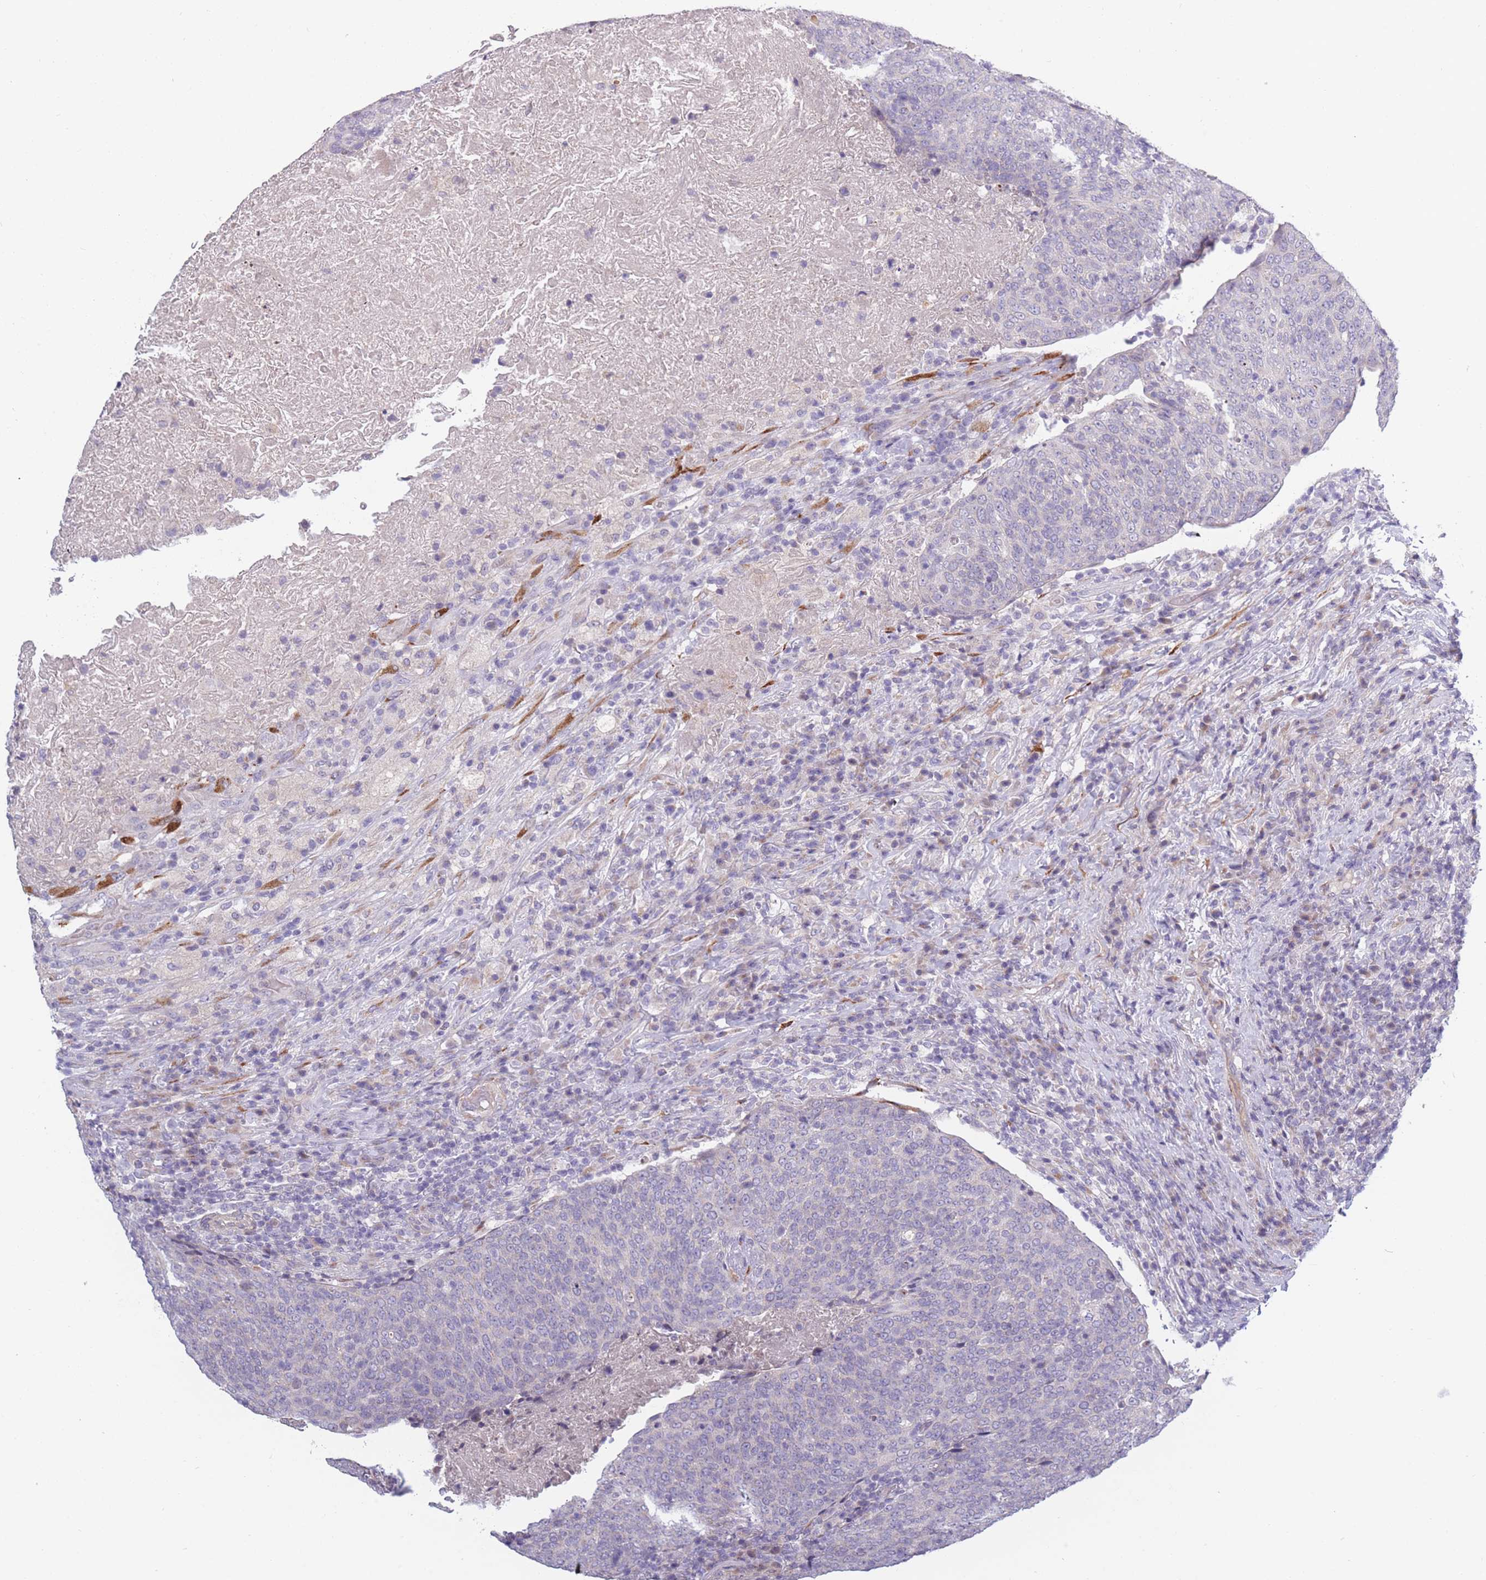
{"staining": {"intensity": "negative", "quantity": "none", "location": "none"}, "tissue": "head and neck cancer", "cell_type": "Tumor cells", "image_type": "cancer", "snomed": [{"axis": "morphology", "description": "Squamous cell carcinoma, NOS"}, {"axis": "morphology", "description": "Squamous cell carcinoma, metastatic, NOS"}, {"axis": "topography", "description": "Lymph node"}, {"axis": "topography", "description": "Head-Neck"}], "caption": "This is a photomicrograph of immunohistochemistry (IHC) staining of head and neck cancer (metastatic squamous cell carcinoma), which shows no expression in tumor cells.", "gene": "CCNQ", "patient": {"sex": "male", "age": 62}}